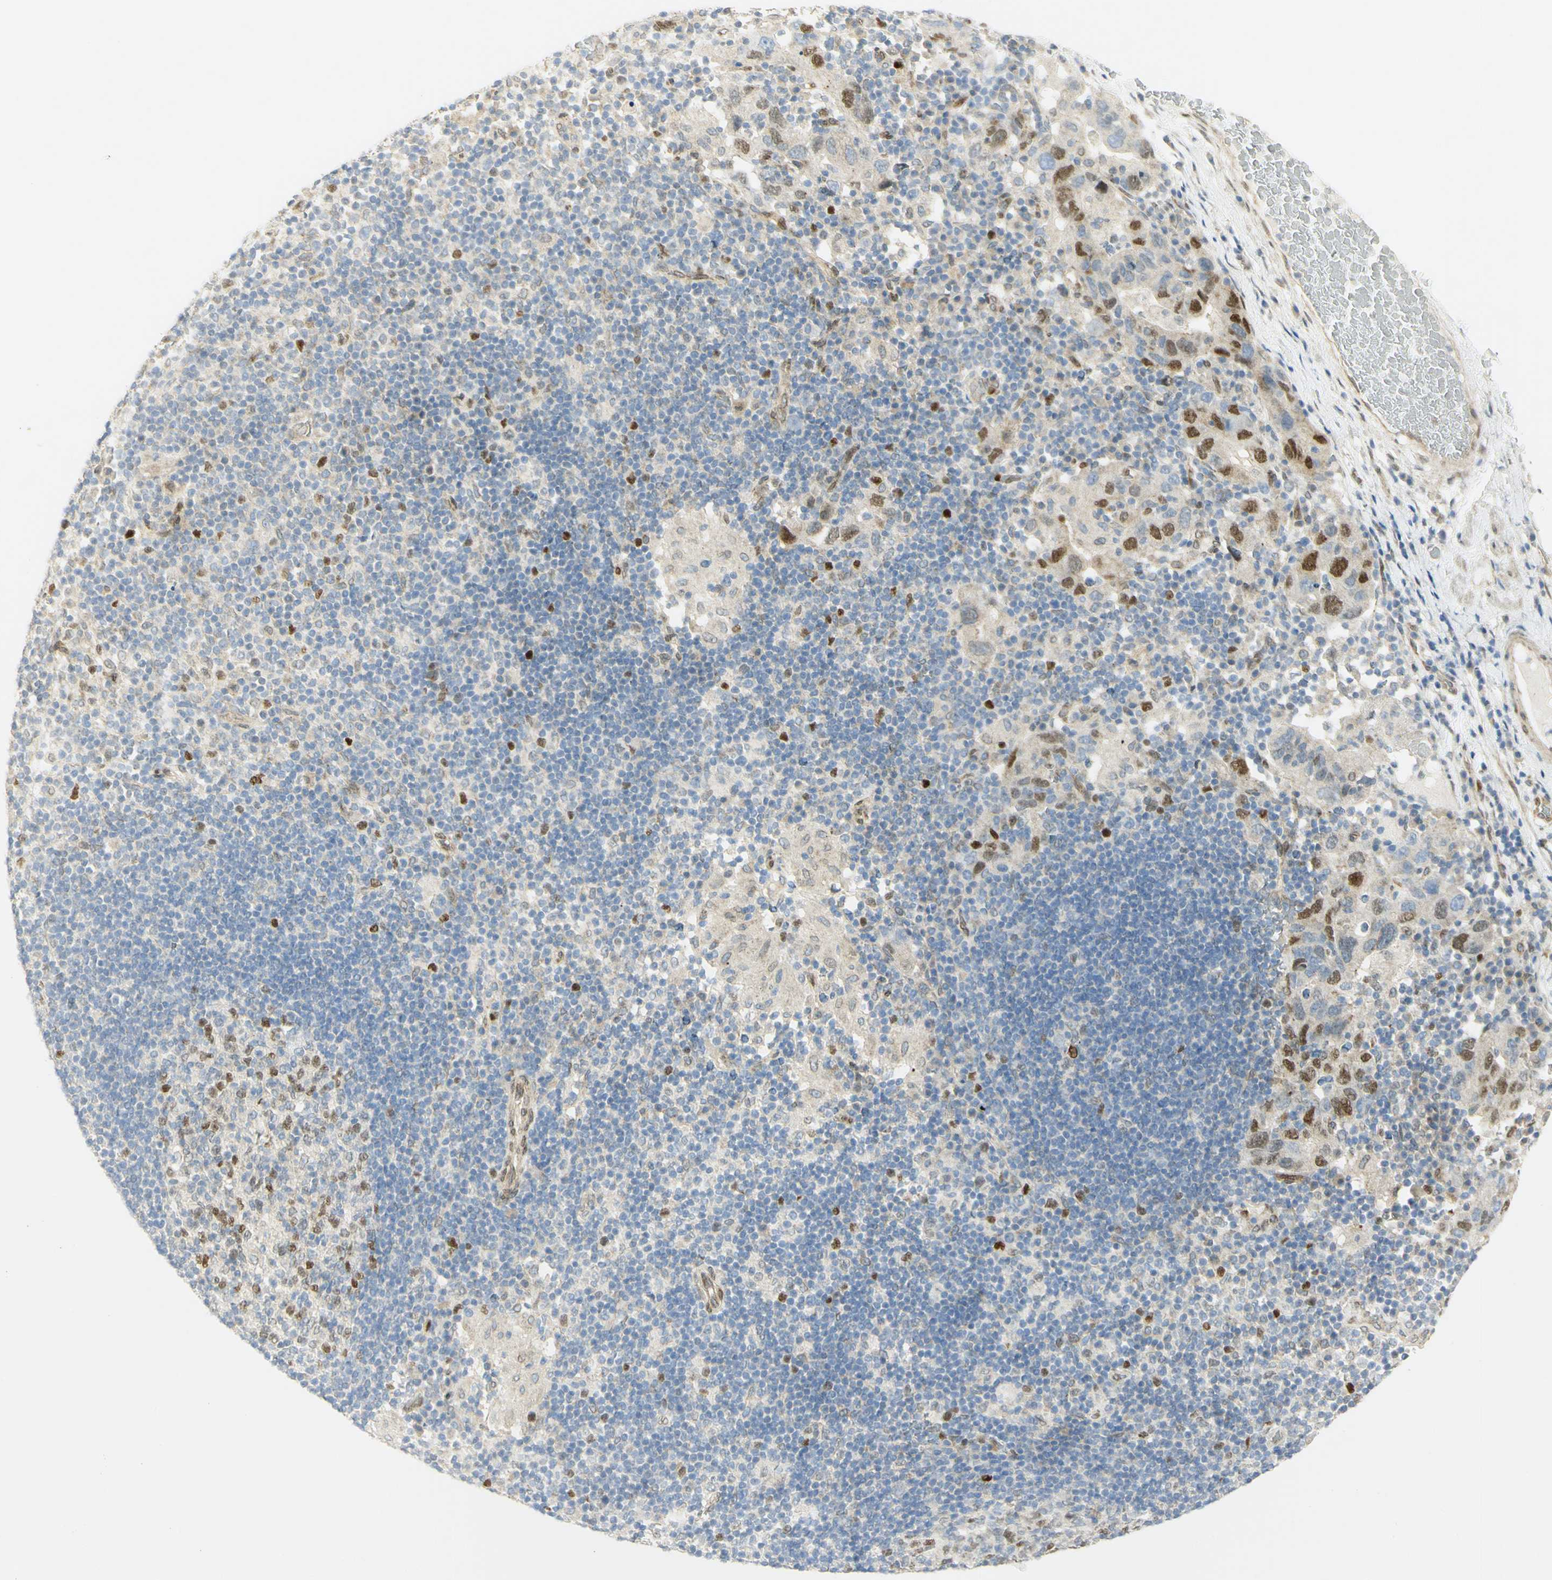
{"staining": {"intensity": "moderate", "quantity": ">75%", "location": "nuclear"}, "tissue": "adipose tissue", "cell_type": "Adipocytes", "image_type": "normal", "snomed": [{"axis": "morphology", "description": "Normal tissue, NOS"}, {"axis": "morphology", "description": "Adenocarcinoma, NOS"}, {"axis": "topography", "description": "Esophagus"}], "caption": "Protein expression analysis of normal adipose tissue reveals moderate nuclear staining in approximately >75% of adipocytes.", "gene": "E2F1", "patient": {"sex": "male", "age": 62}}